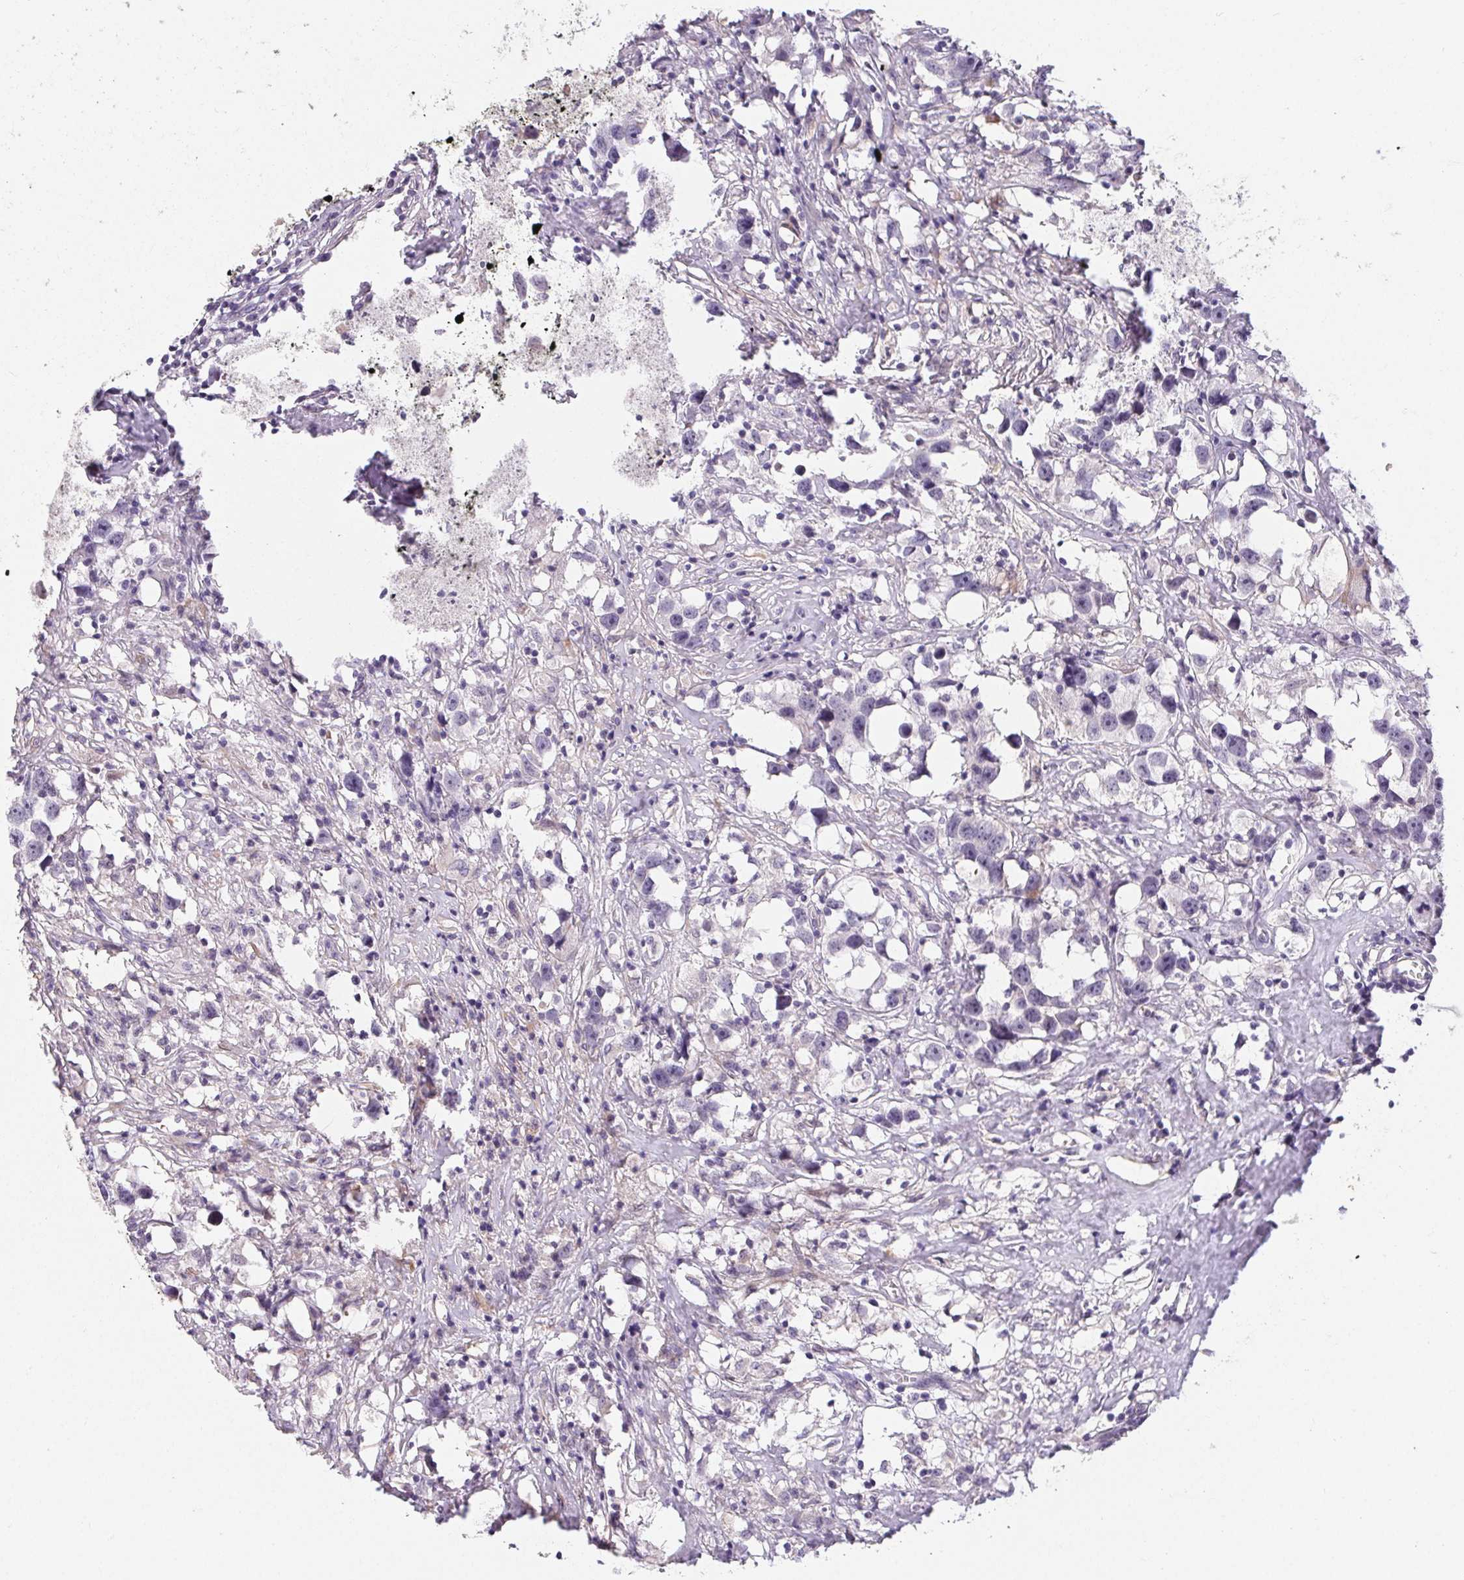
{"staining": {"intensity": "negative", "quantity": "none", "location": "none"}, "tissue": "testis cancer", "cell_type": "Tumor cells", "image_type": "cancer", "snomed": [{"axis": "morphology", "description": "Seminoma, NOS"}, {"axis": "topography", "description": "Testis"}], "caption": "Tumor cells are negative for protein expression in human seminoma (testis). (Brightfield microscopy of DAB immunohistochemistry (IHC) at high magnification).", "gene": "TMEM52B", "patient": {"sex": "male", "age": 49}}